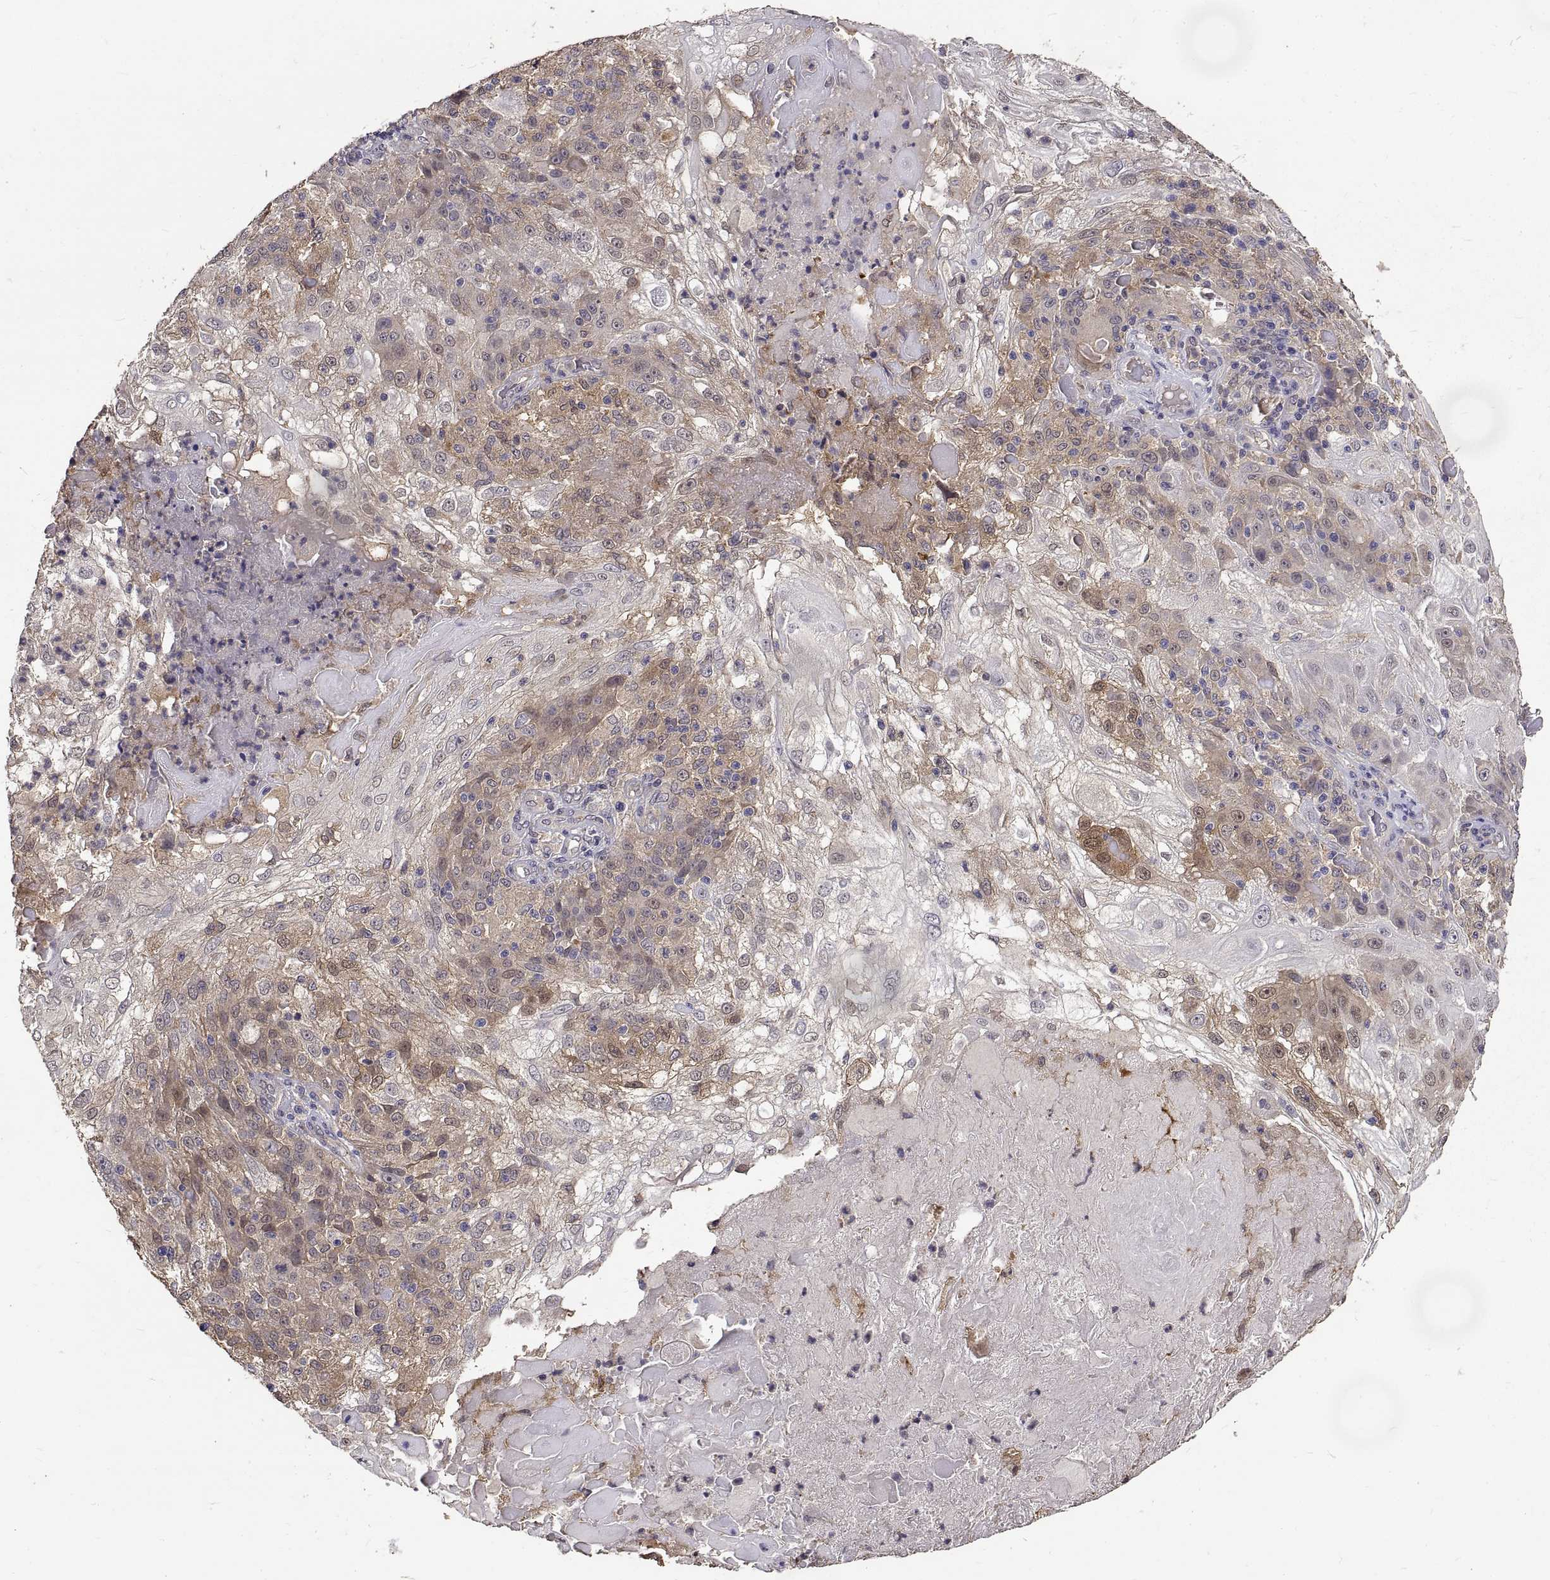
{"staining": {"intensity": "weak", "quantity": "25%-75%", "location": "cytoplasmic/membranous,nuclear"}, "tissue": "skin cancer", "cell_type": "Tumor cells", "image_type": "cancer", "snomed": [{"axis": "morphology", "description": "Normal tissue, NOS"}, {"axis": "morphology", "description": "Squamous cell carcinoma, NOS"}, {"axis": "topography", "description": "Skin"}], "caption": "Skin squamous cell carcinoma was stained to show a protein in brown. There is low levels of weak cytoplasmic/membranous and nuclear expression in about 25%-75% of tumor cells.", "gene": "PEA15", "patient": {"sex": "female", "age": 83}}